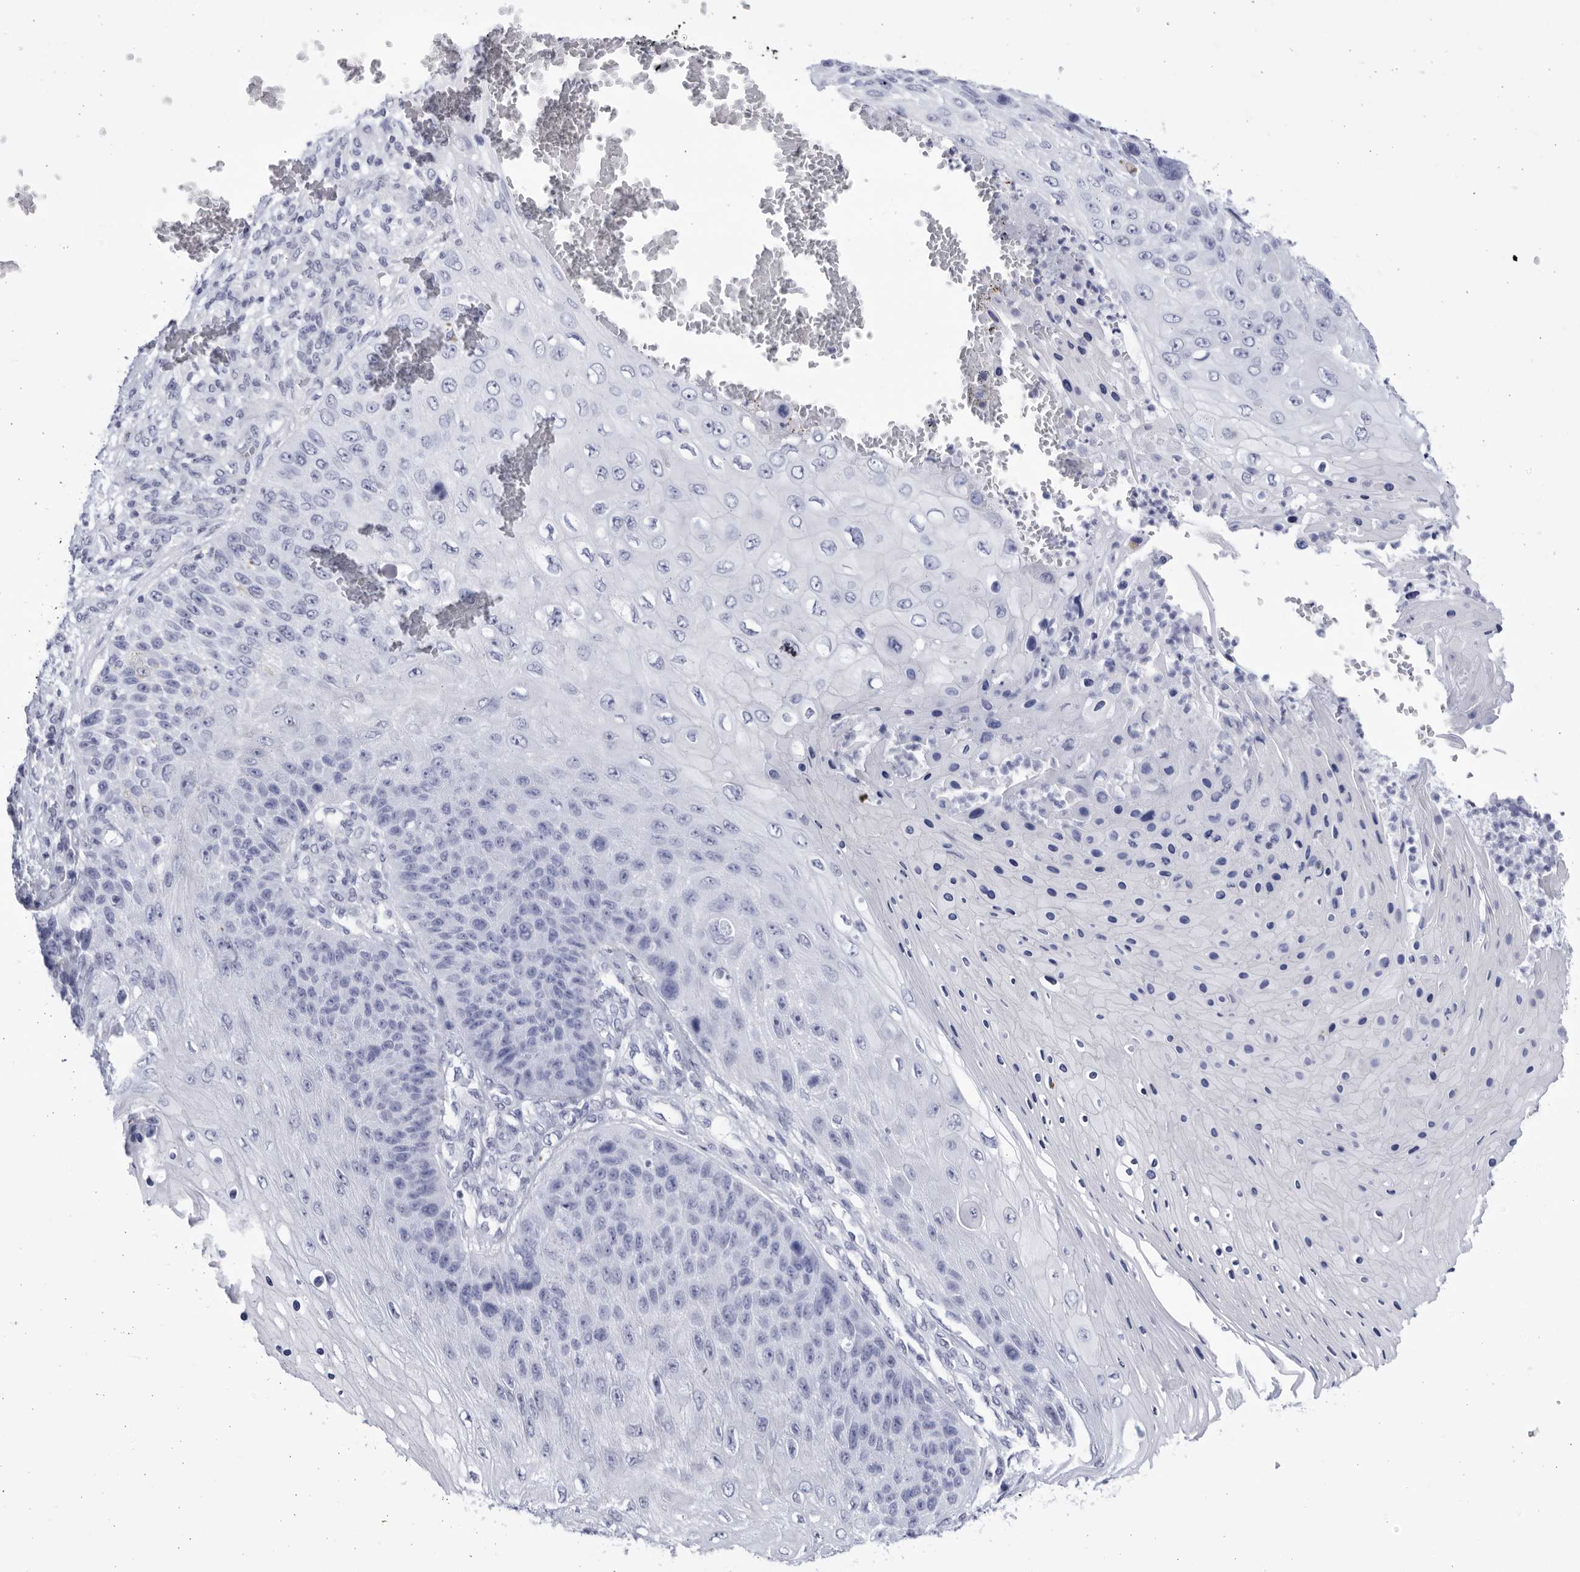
{"staining": {"intensity": "negative", "quantity": "none", "location": "none"}, "tissue": "skin cancer", "cell_type": "Tumor cells", "image_type": "cancer", "snomed": [{"axis": "morphology", "description": "Squamous cell carcinoma, NOS"}, {"axis": "topography", "description": "Skin"}], "caption": "This is an IHC histopathology image of human squamous cell carcinoma (skin). There is no positivity in tumor cells.", "gene": "CCDC181", "patient": {"sex": "female", "age": 88}}